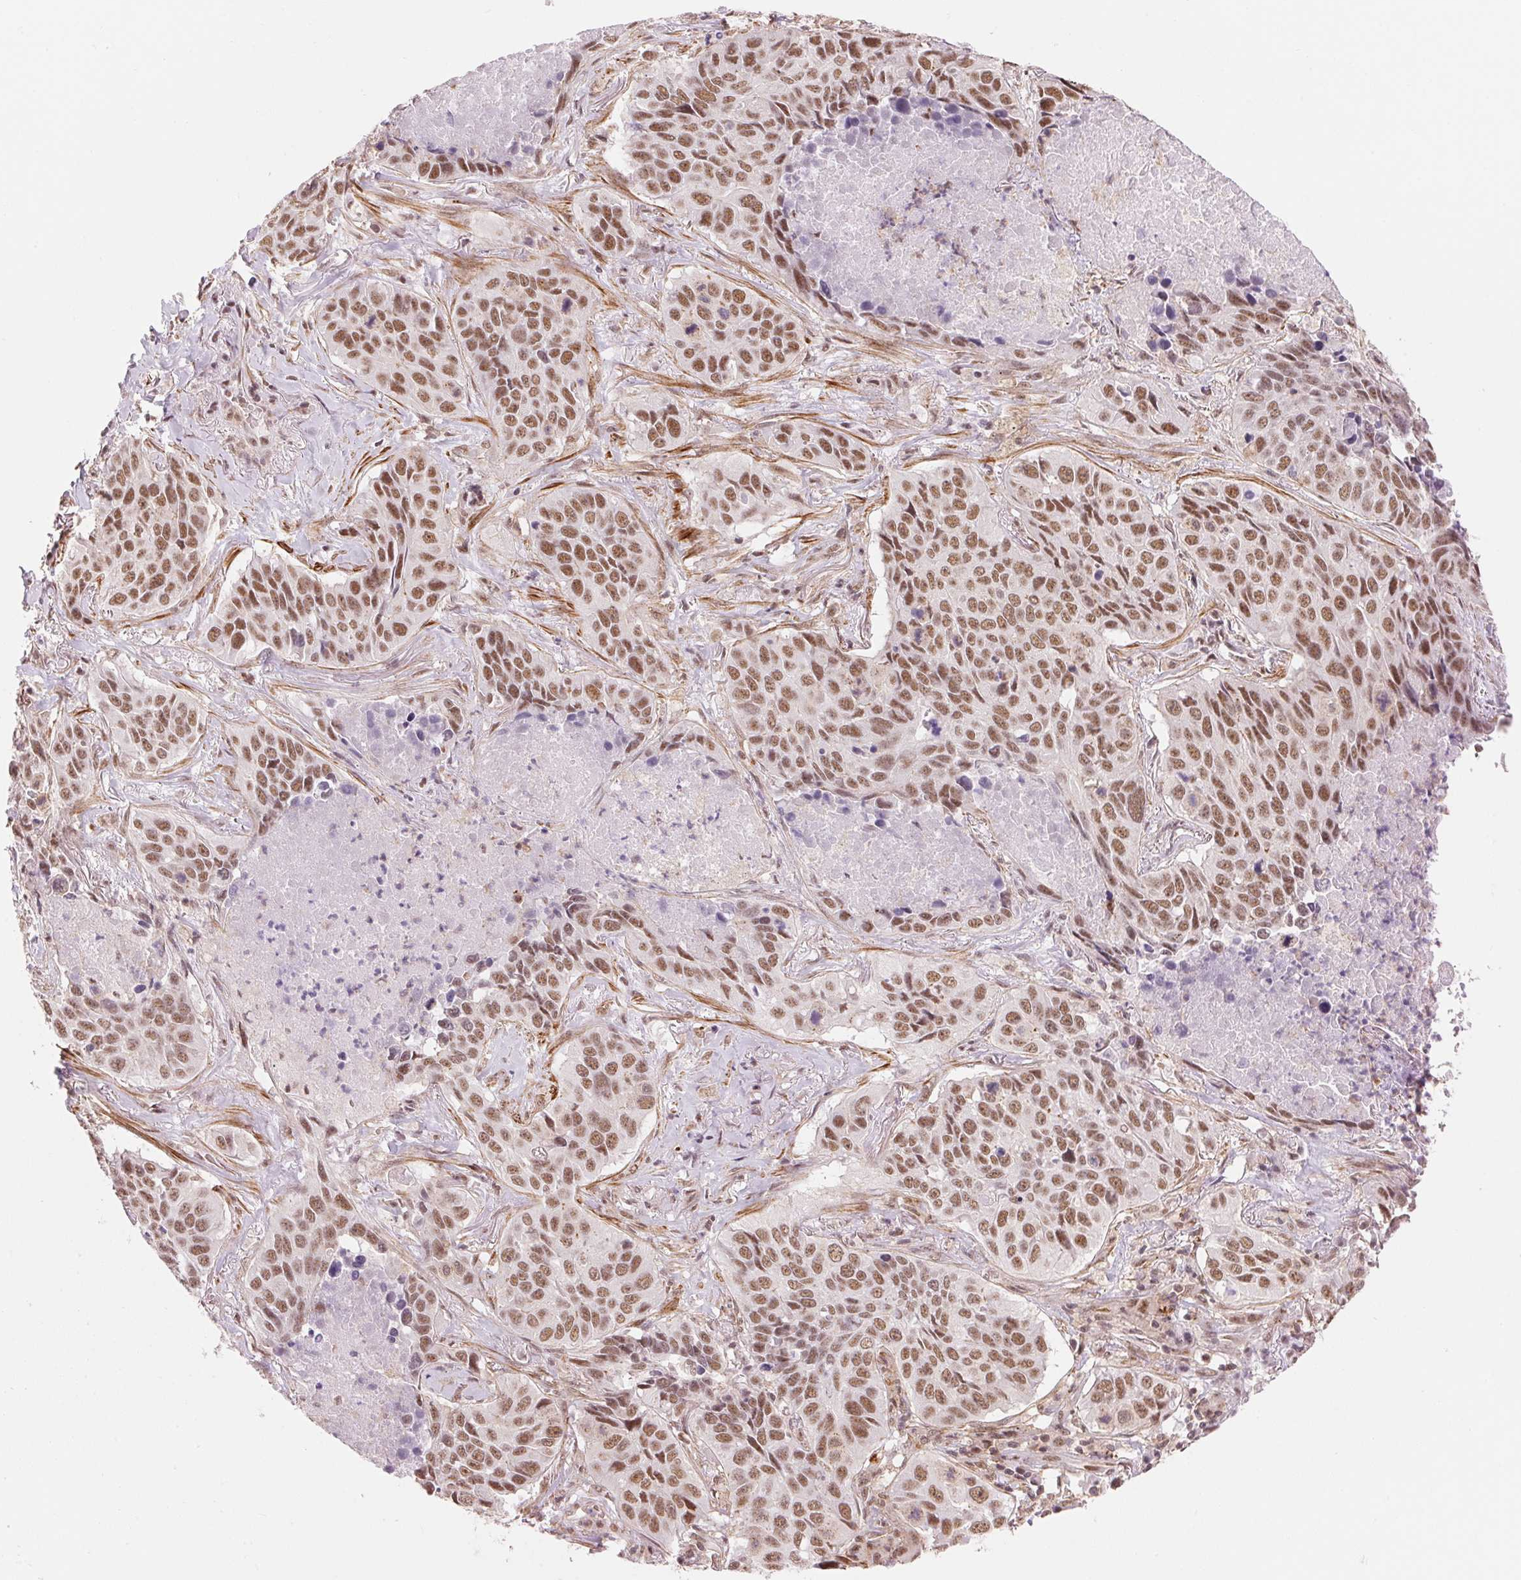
{"staining": {"intensity": "moderate", "quantity": ">75%", "location": "nuclear"}, "tissue": "lung cancer", "cell_type": "Tumor cells", "image_type": "cancer", "snomed": [{"axis": "morphology", "description": "Normal tissue, NOS"}, {"axis": "morphology", "description": "Squamous cell carcinoma, NOS"}, {"axis": "topography", "description": "Bronchus"}, {"axis": "topography", "description": "Lung"}], "caption": "An IHC photomicrograph of tumor tissue is shown. Protein staining in brown shows moderate nuclear positivity in lung cancer within tumor cells. The protein of interest is stained brown, and the nuclei are stained in blue (DAB IHC with brightfield microscopy, high magnification).", "gene": "HNRNPDL", "patient": {"sex": "male", "age": 64}}